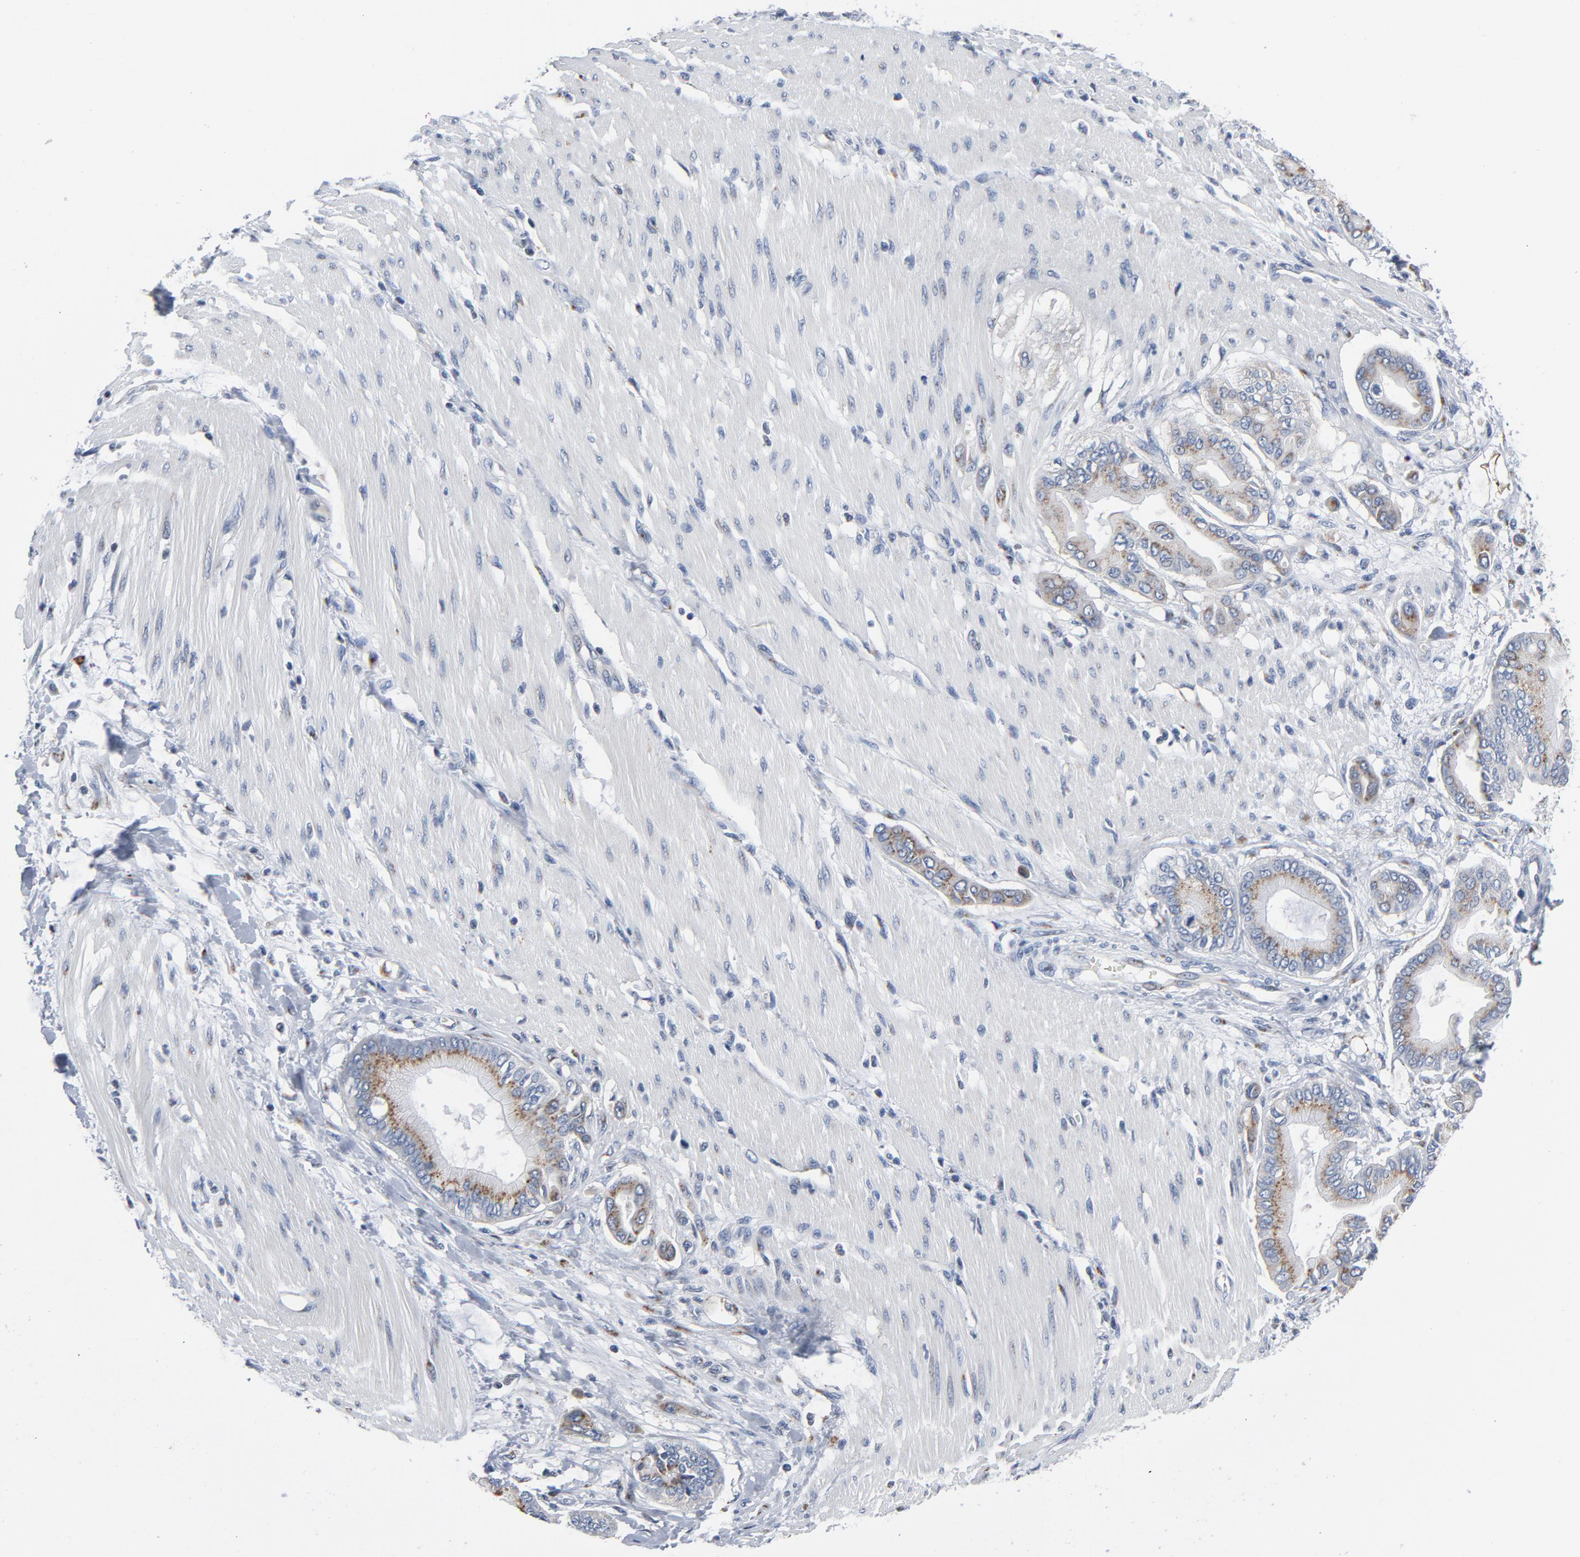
{"staining": {"intensity": "moderate", "quantity": ">75%", "location": "cytoplasmic/membranous"}, "tissue": "pancreatic cancer", "cell_type": "Tumor cells", "image_type": "cancer", "snomed": [{"axis": "morphology", "description": "Adenocarcinoma, NOS"}, {"axis": "morphology", "description": "Adenocarcinoma, metastatic, NOS"}, {"axis": "topography", "description": "Lymph node"}, {"axis": "topography", "description": "Pancreas"}, {"axis": "topography", "description": "Duodenum"}], "caption": "Protein staining of pancreatic metastatic adenocarcinoma tissue demonstrates moderate cytoplasmic/membranous expression in about >75% of tumor cells.", "gene": "YIPF6", "patient": {"sex": "female", "age": 64}}